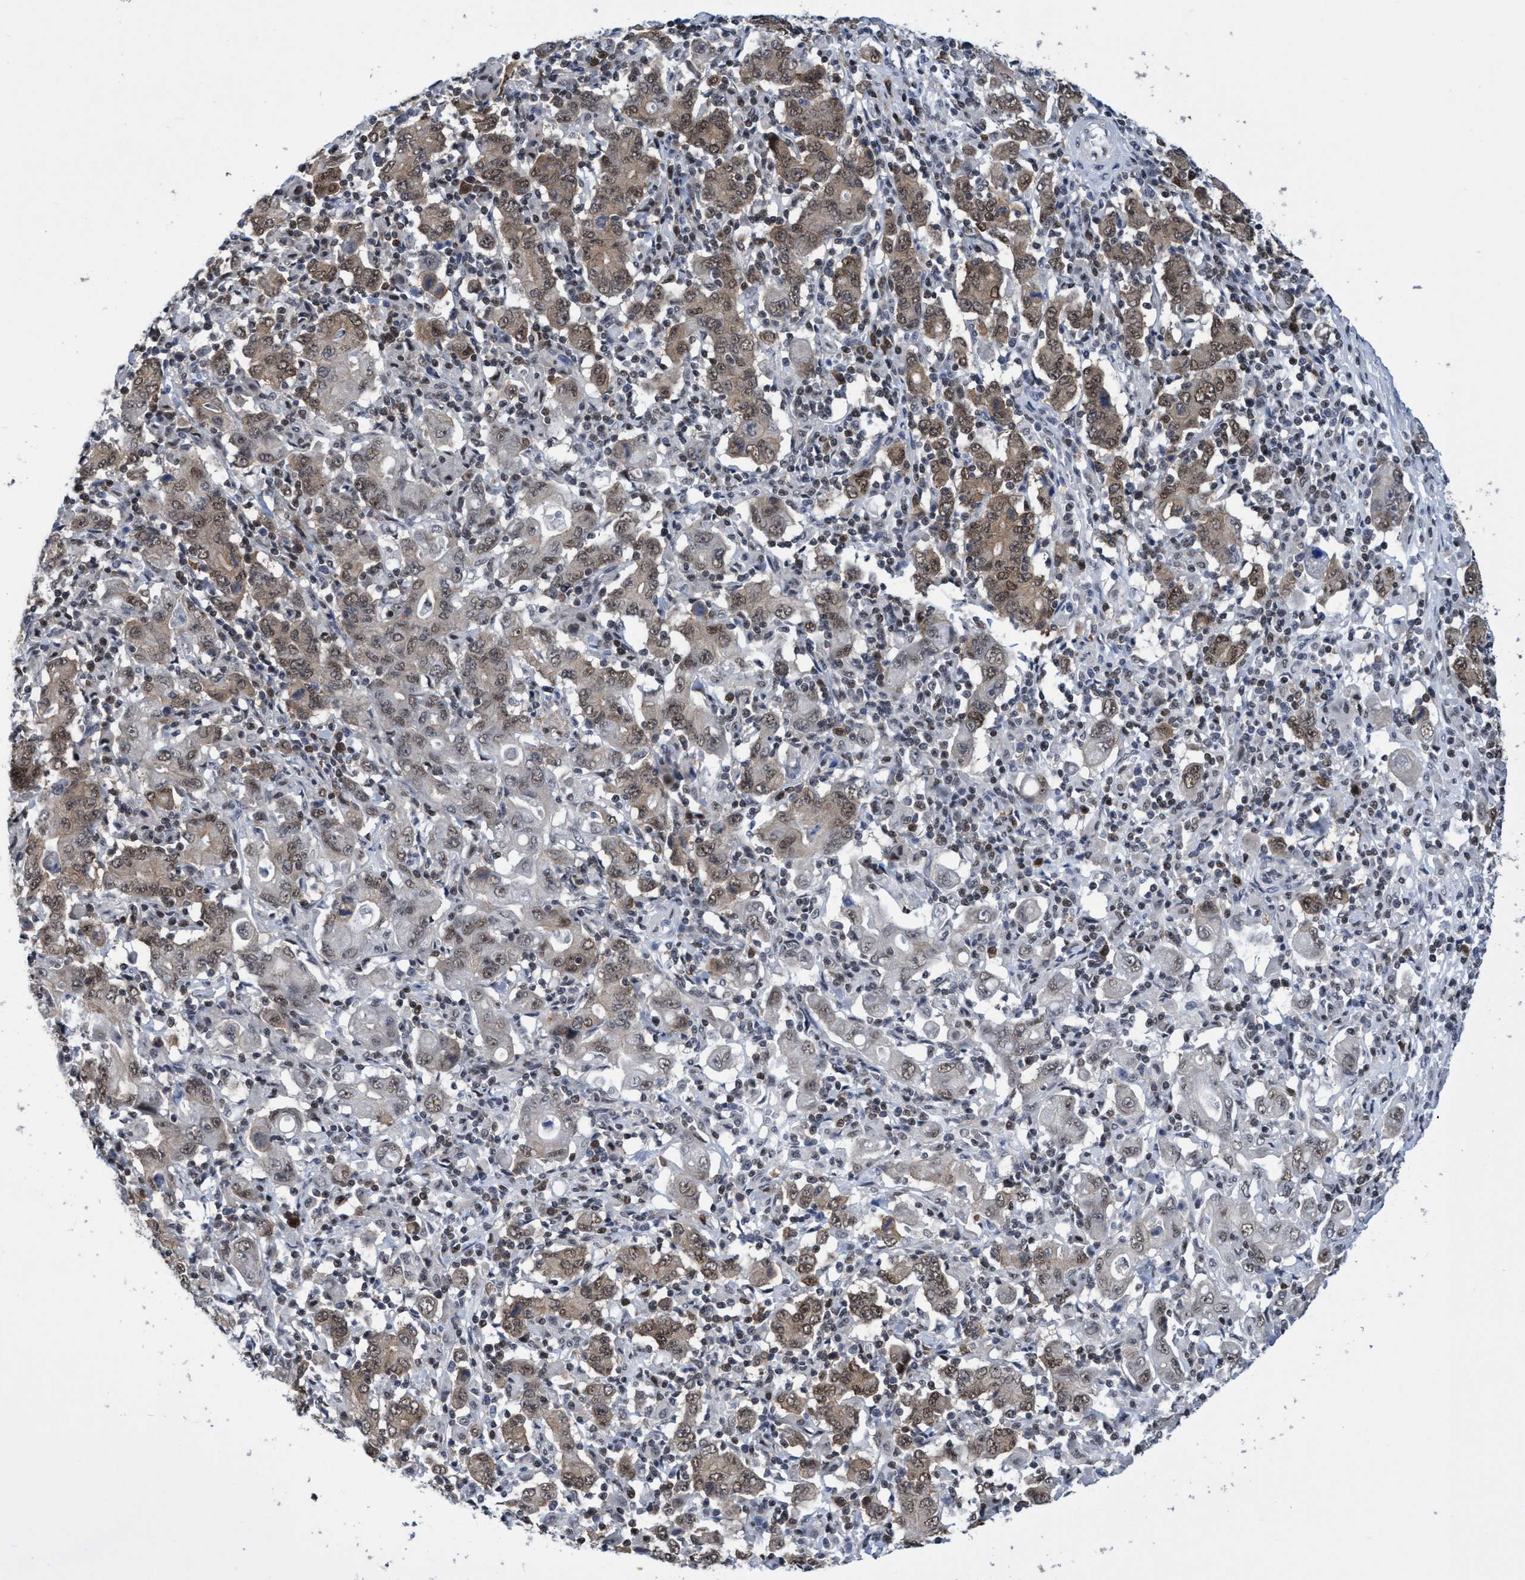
{"staining": {"intensity": "moderate", "quantity": "25%-75%", "location": "nuclear"}, "tissue": "stomach cancer", "cell_type": "Tumor cells", "image_type": "cancer", "snomed": [{"axis": "morphology", "description": "Adenocarcinoma, NOS"}, {"axis": "topography", "description": "Stomach, upper"}], "caption": "IHC (DAB (3,3'-diaminobenzidine)) staining of human adenocarcinoma (stomach) demonstrates moderate nuclear protein positivity in approximately 25%-75% of tumor cells.", "gene": "C9orf78", "patient": {"sex": "male", "age": 69}}